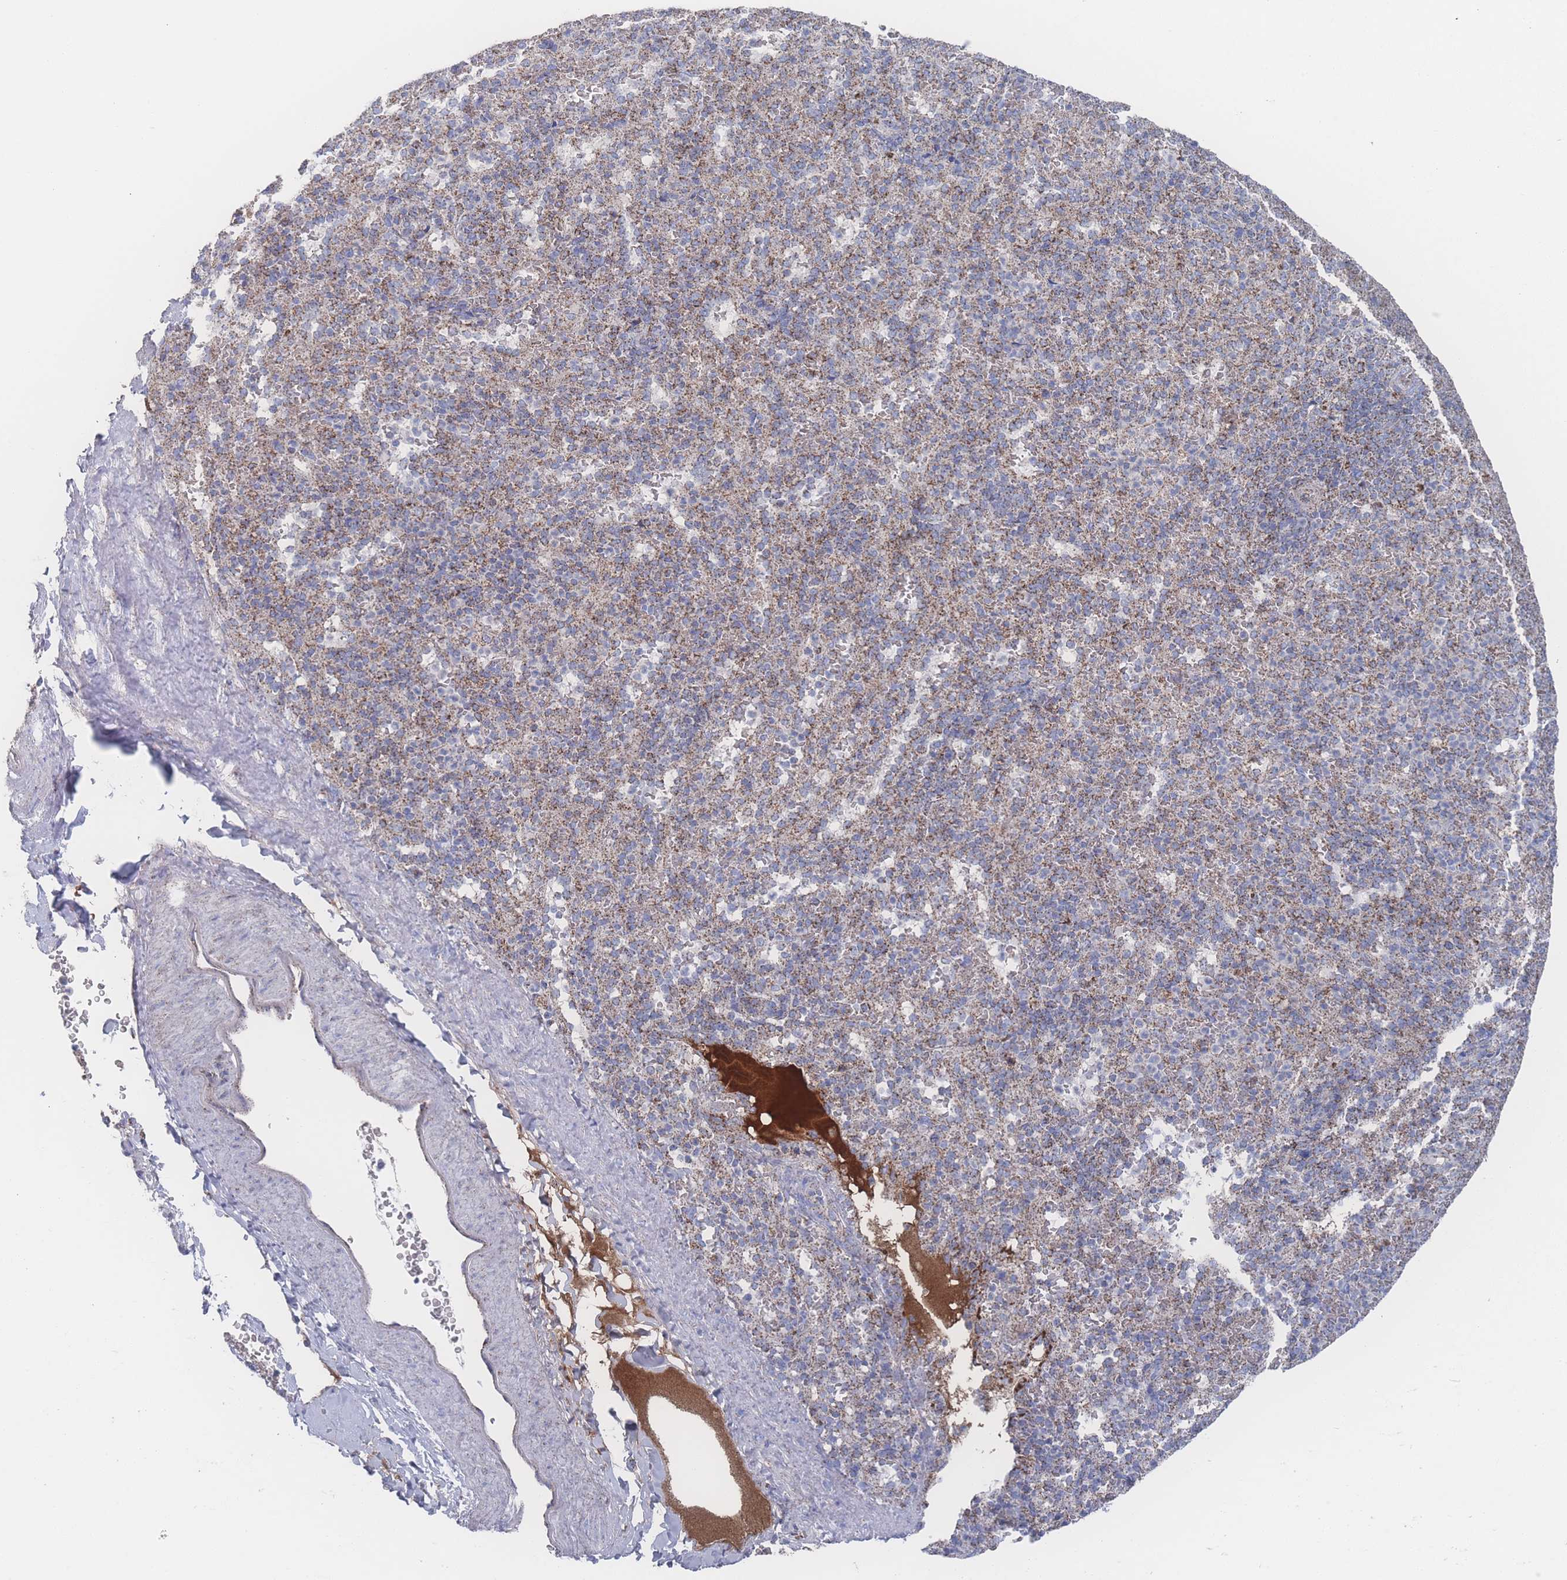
{"staining": {"intensity": "moderate", "quantity": "<25%", "location": "cytoplasmic/membranous"}, "tissue": "spleen", "cell_type": "Cells in red pulp", "image_type": "normal", "snomed": [{"axis": "morphology", "description": "Normal tissue, NOS"}, {"axis": "topography", "description": "Spleen"}], "caption": "Unremarkable spleen shows moderate cytoplasmic/membranous staining in about <25% of cells in red pulp.", "gene": "PEX14", "patient": {"sex": "female", "age": 21}}